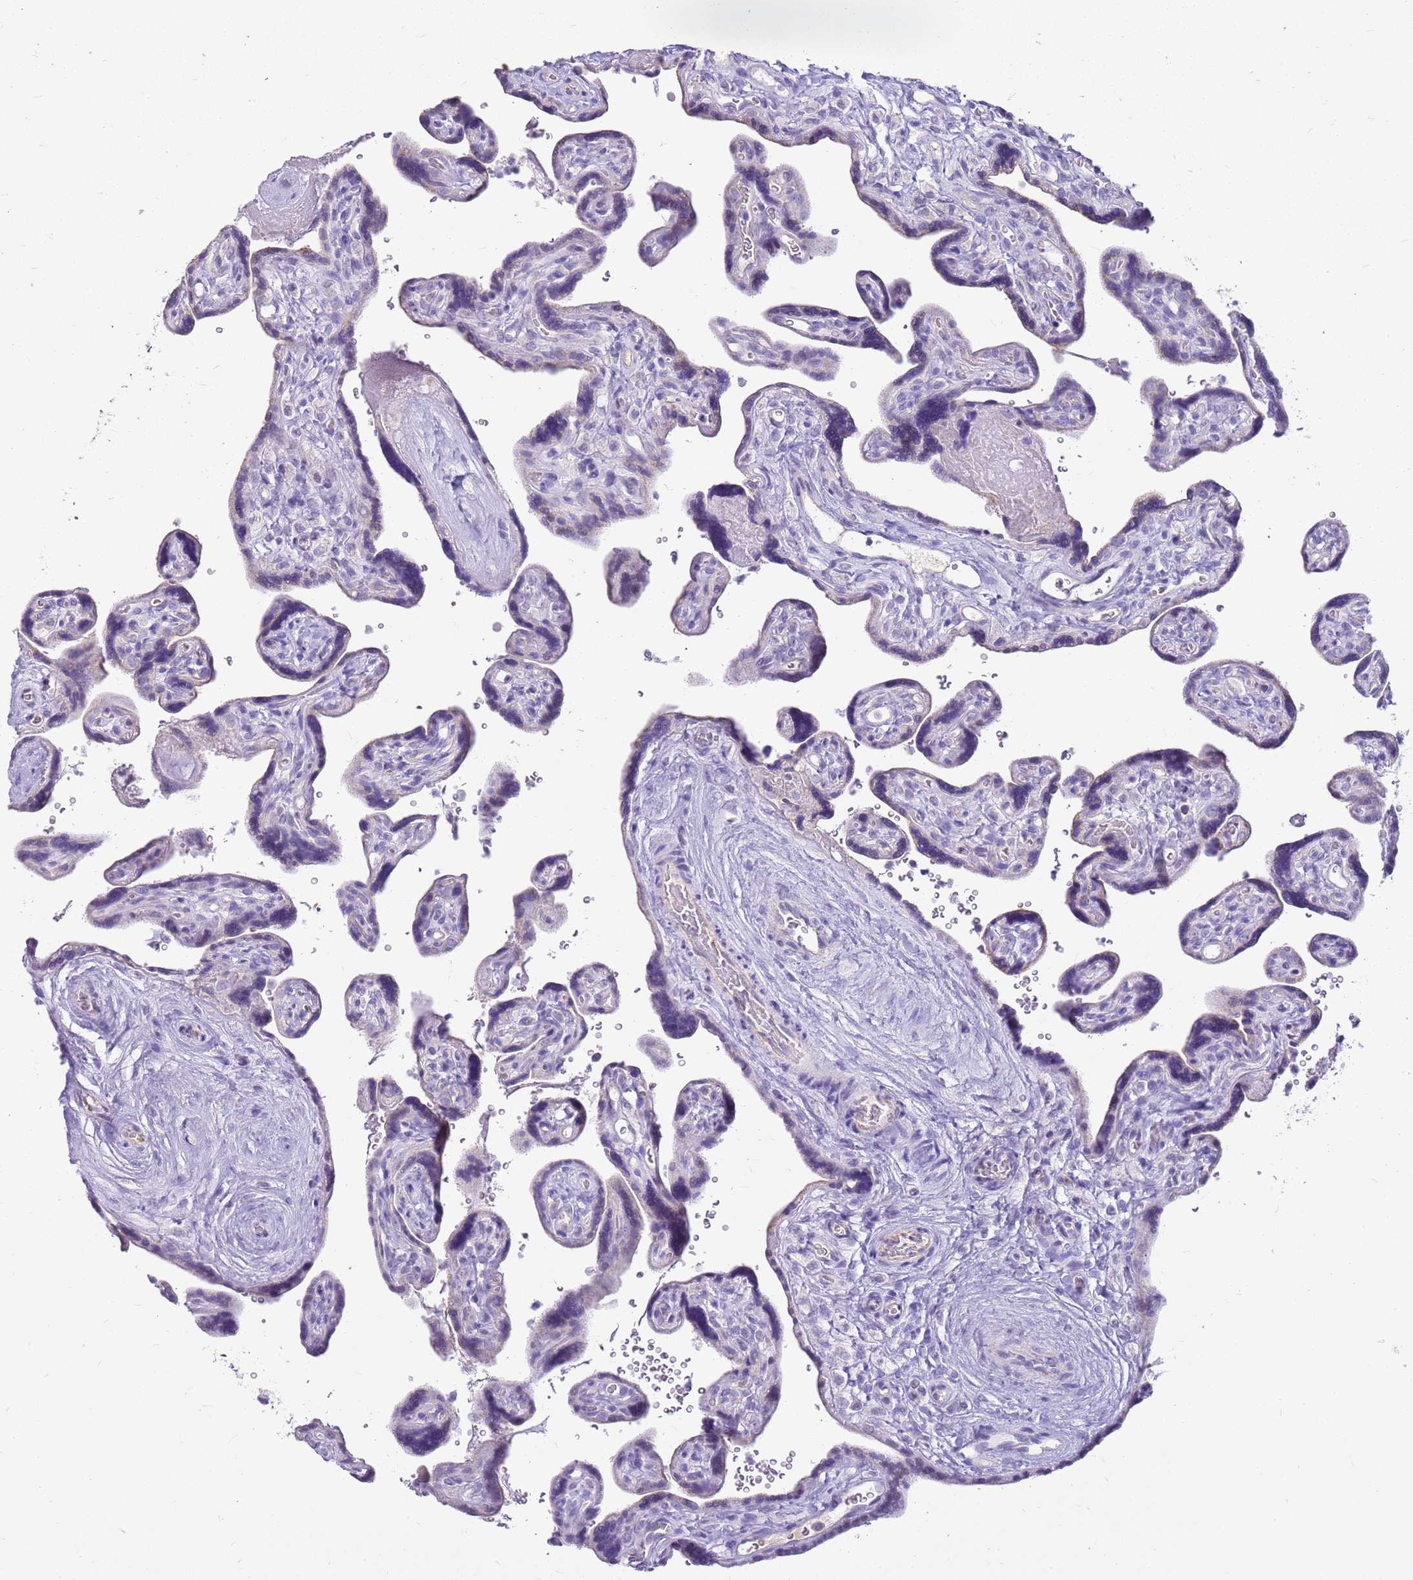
{"staining": {"intensity": "negative", "quantity": "none", "location": "none"}, "tissue": "placenta", "cell_type": "Decidual cells", "image_type": "normal", "snomed": [{"axis": "morphology", "description": "Normal tissue, NOS"}, {"axis": "topography", "description": "Placenta"}], "caption": "IHC image of unremarkable placenta: placenta stained with DAB reveals no significant protein expression in decidual cells.", "gene": "FABP2", "patient": {"sex": "female", "age": 39}}